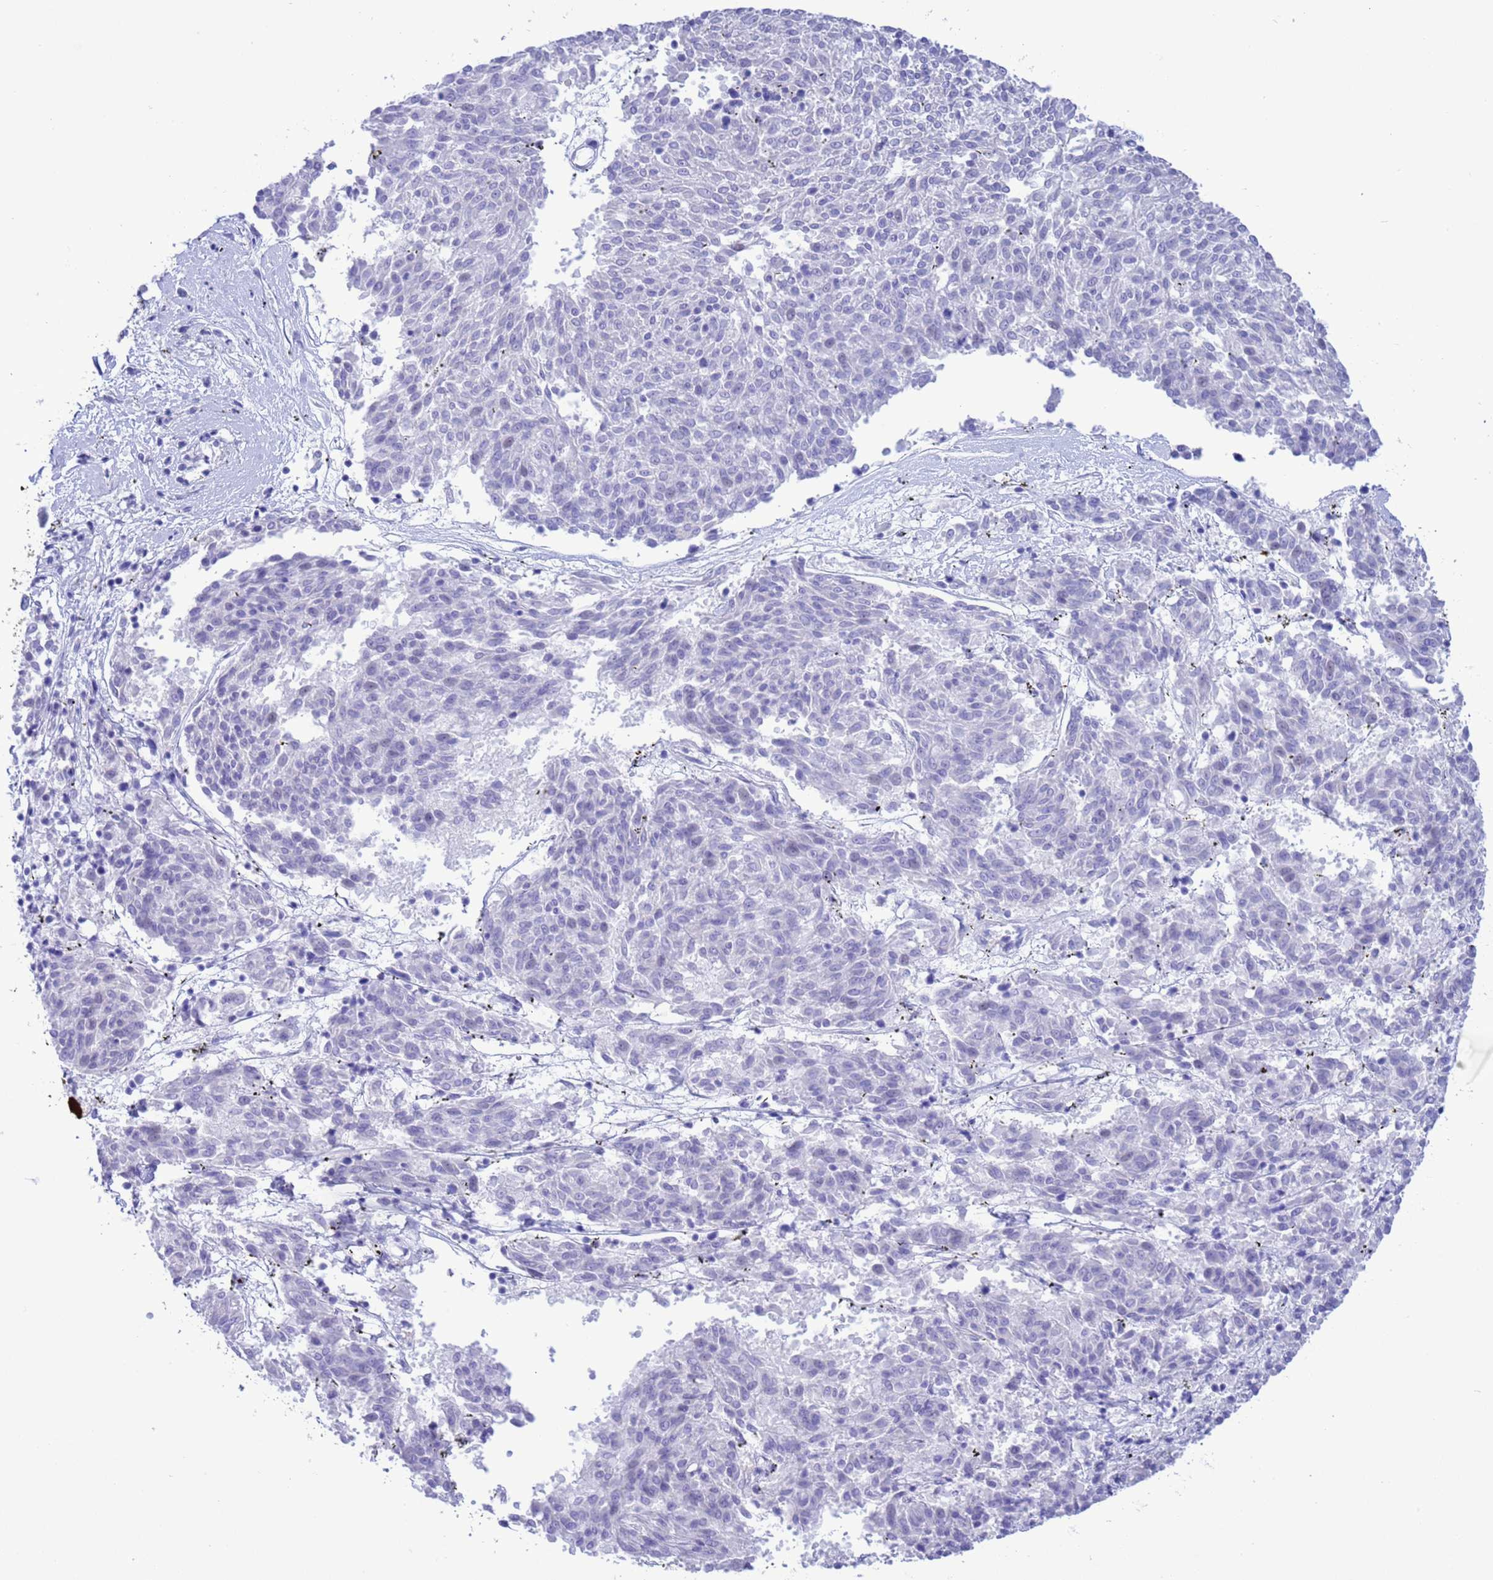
{"staining": {"intensity": "negative", "quantity": "none", "location": "none"}, "tissue": "melanoma", "cell_type": "Tumor cells", "image_type": "cancer", "snomed": [{"axis": "morphology", "description": "Malignant melanoma, NOS"}, {"axis": "topography", "description": "Skin"}], "caption": "Tumor cells are negative for brown protein staining in malignant melanoma.", "gene": "GSTM1", "patient": {"sex": "female", "age": 72}}